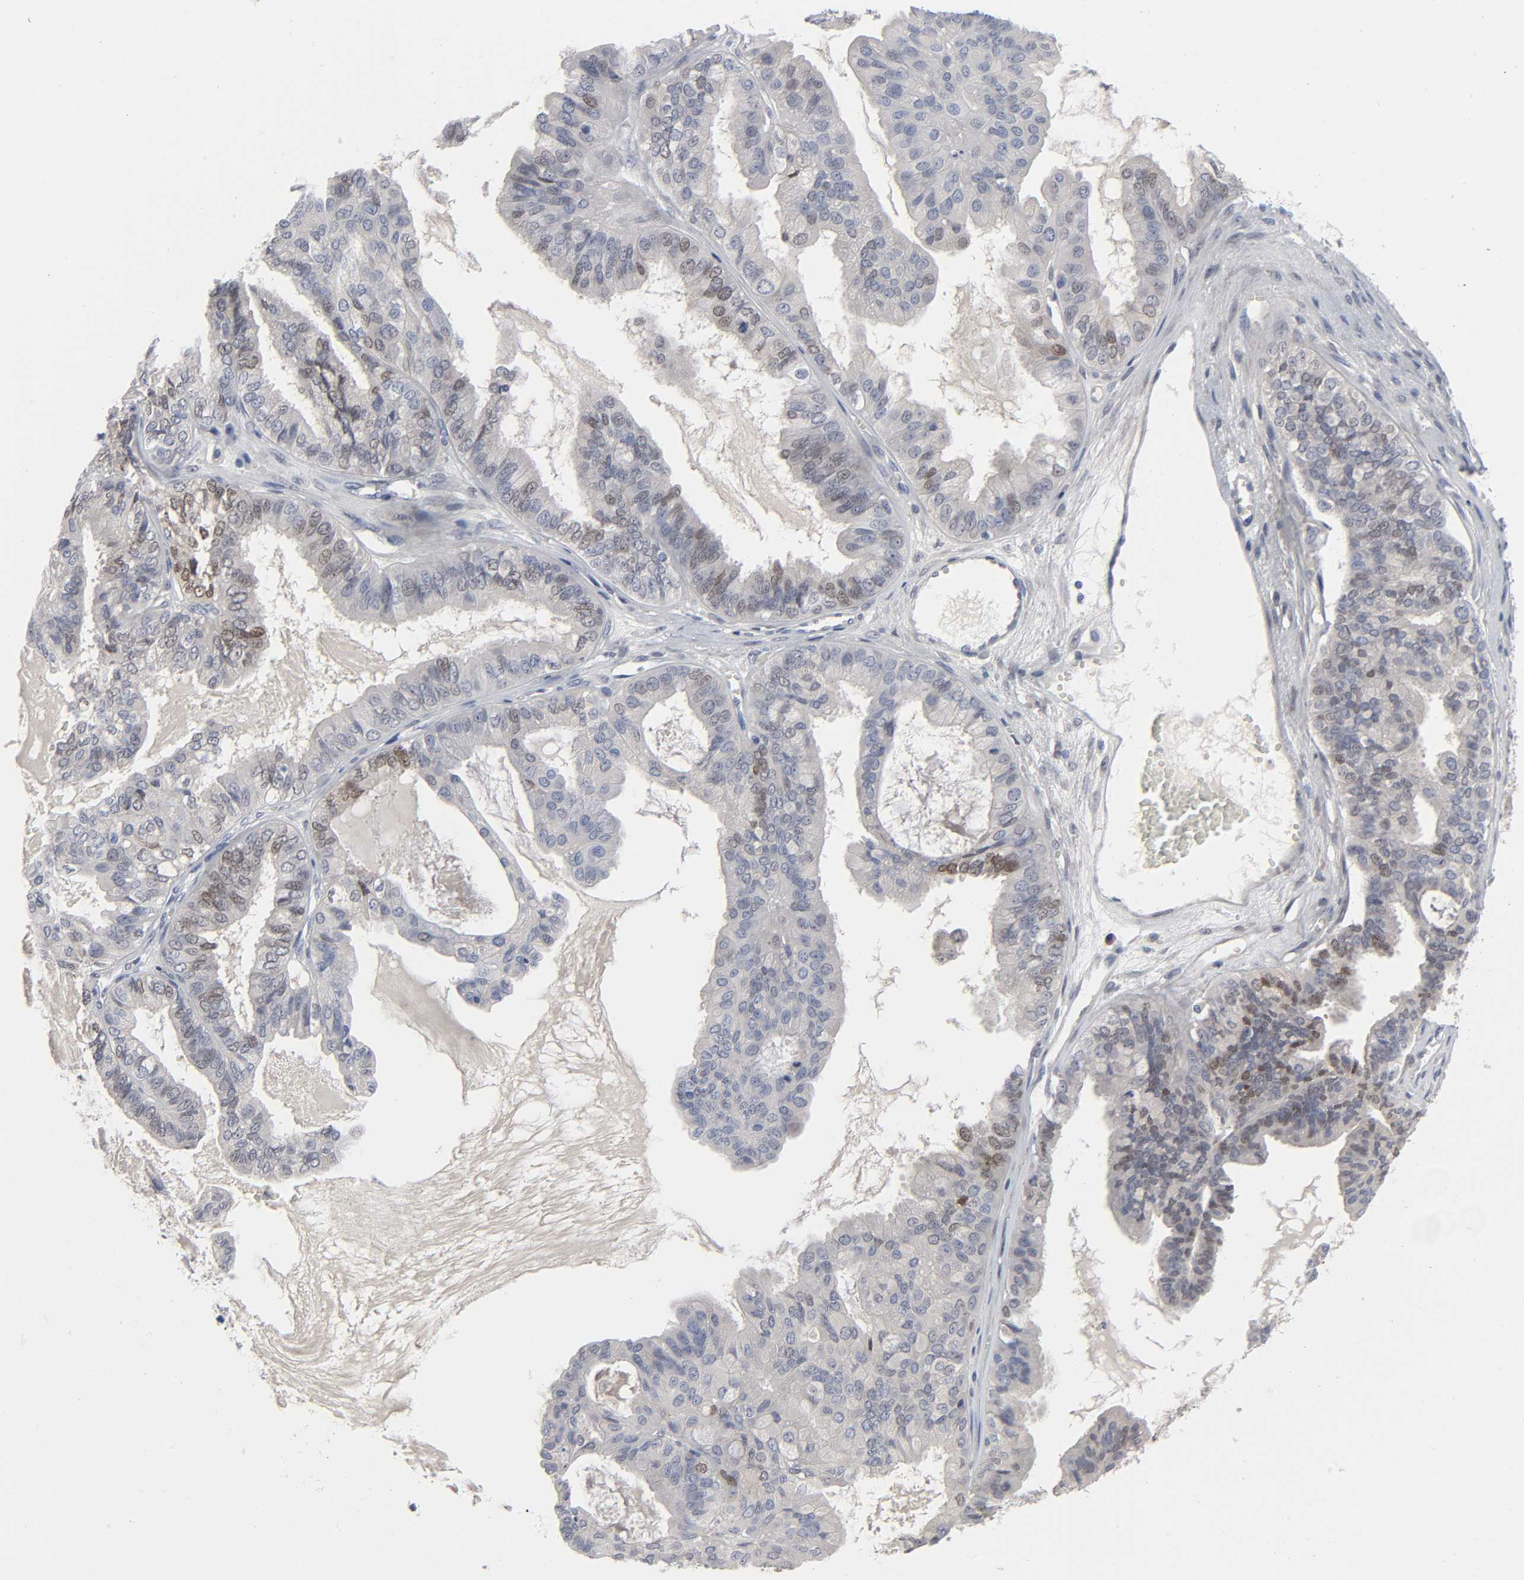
{"staining": {"intensity": "moderate", "quantity": "25%-75%", "location": "nuclear"}, "tissue": "ovarian cancer", "cell_type": "Tumor cells", "image_type": "cancer", "snomed": [{"axis": "morphology", "description": "Carcinoma, NOS"}, {"axis": "morphology", "description": "Carcinoma, endometroid"}, {"axis": "topography", "description": "Ovary"}], "caption": "A photomicrograph of human endometroid carcinoma (ovarian) stained for a protein exhibits moderate nuclear brown staining in tumor cells.", "gene": "SALL2", "patient": {"sex": "female", "age": 50}}